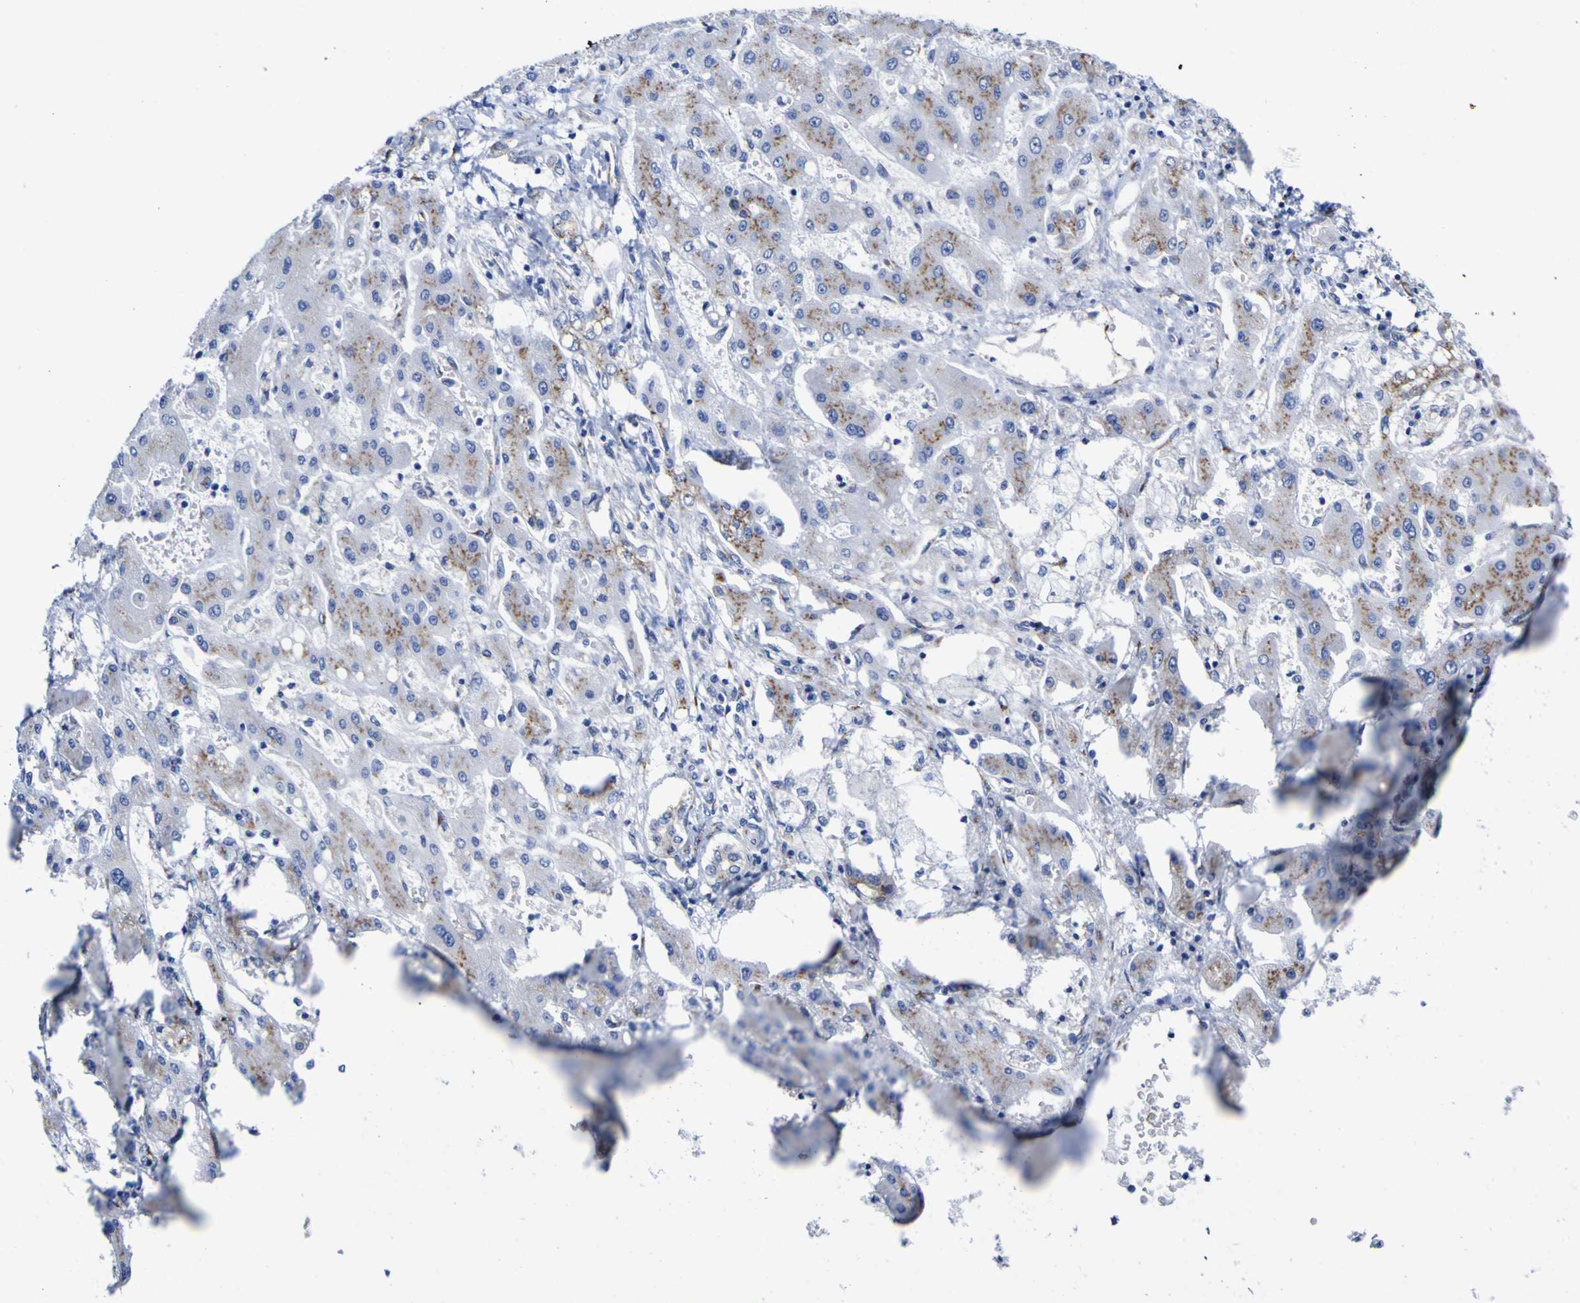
{"staining": {"intensity": "negative", "quantity": "none", "location": "none"}, "tissue": "liver cancer", "cell_type": "Tumor cells", "image_type": "cancer", "snomed": [{"axis": "morphology", "description": "Cholangiocarcinoma"}, {"axis": "topography", "description": "Liver"}], "caption": "This is a photomicrograph of immunohistochemistry (IHC) staining of cholangiocarcinoma (liver), which shows no positivity in tumor cells. (DAB (3,3'-diaminobenzidine) immunohistochemistry with hematoxylin counter stain).", "gene": "GOLM1", "patient": {"sex": "male", "age": 50}}